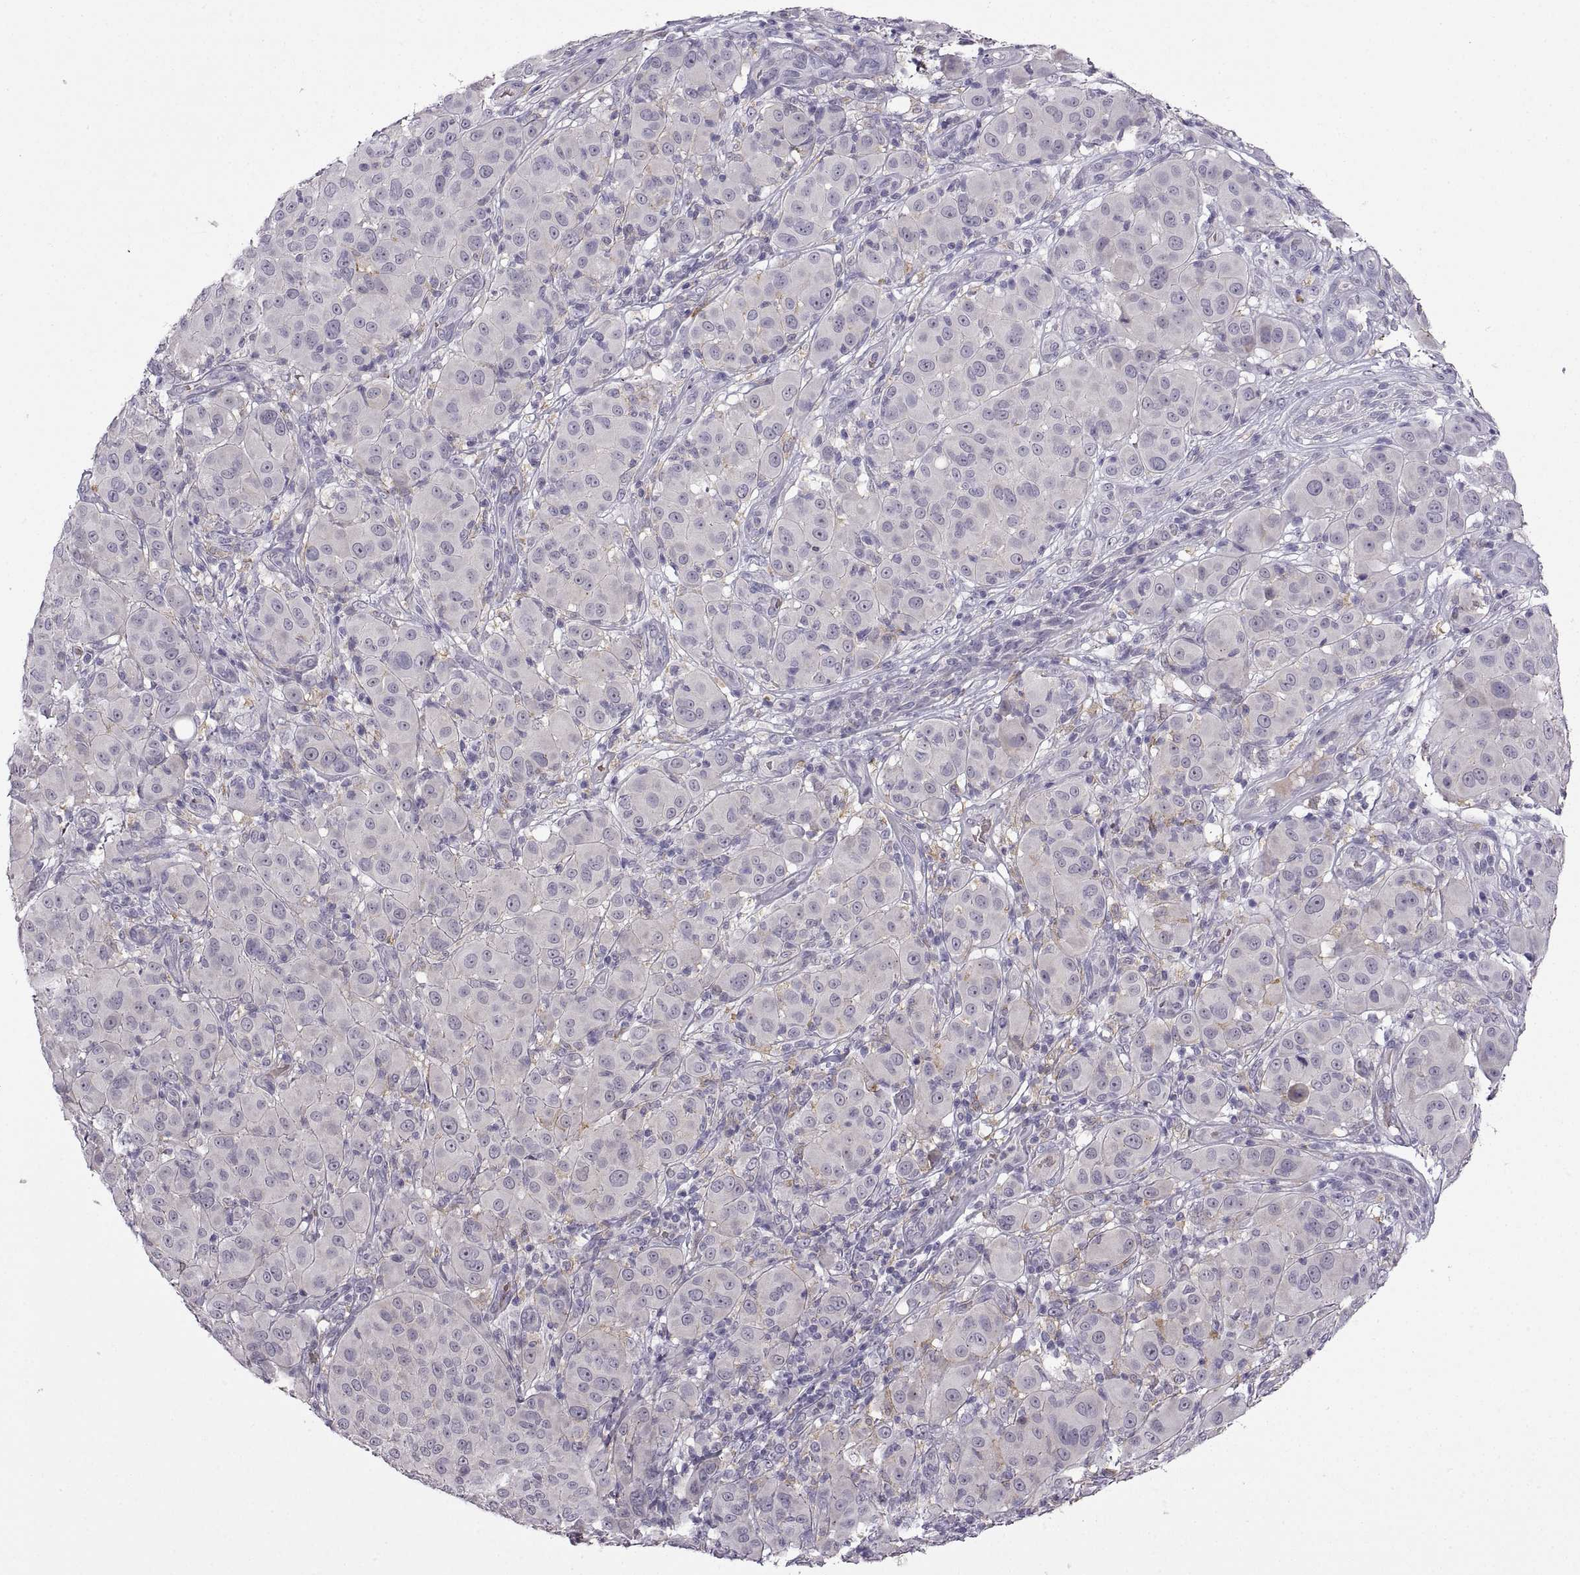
{"staining": {"intensity": "negative", "quantity": "none", "location": "none"}, "tissue": "melanoma", "cell_type": "Tumor cells", "image_type": "cancer", "snomed": [{"axis": "morphology", "description": "Malignant melanoma, NOS"}, {"axis": "topography", "description": "Skin"}], "caption": "Immunohistochemical staining of human malignant melanoma shows no significant positivity in tumor cells. (Immunohistochemistry, brightfield microscopy, high magnification).", "gene": "MEIOC", "patient": {"sex": "female", "age": 87}}